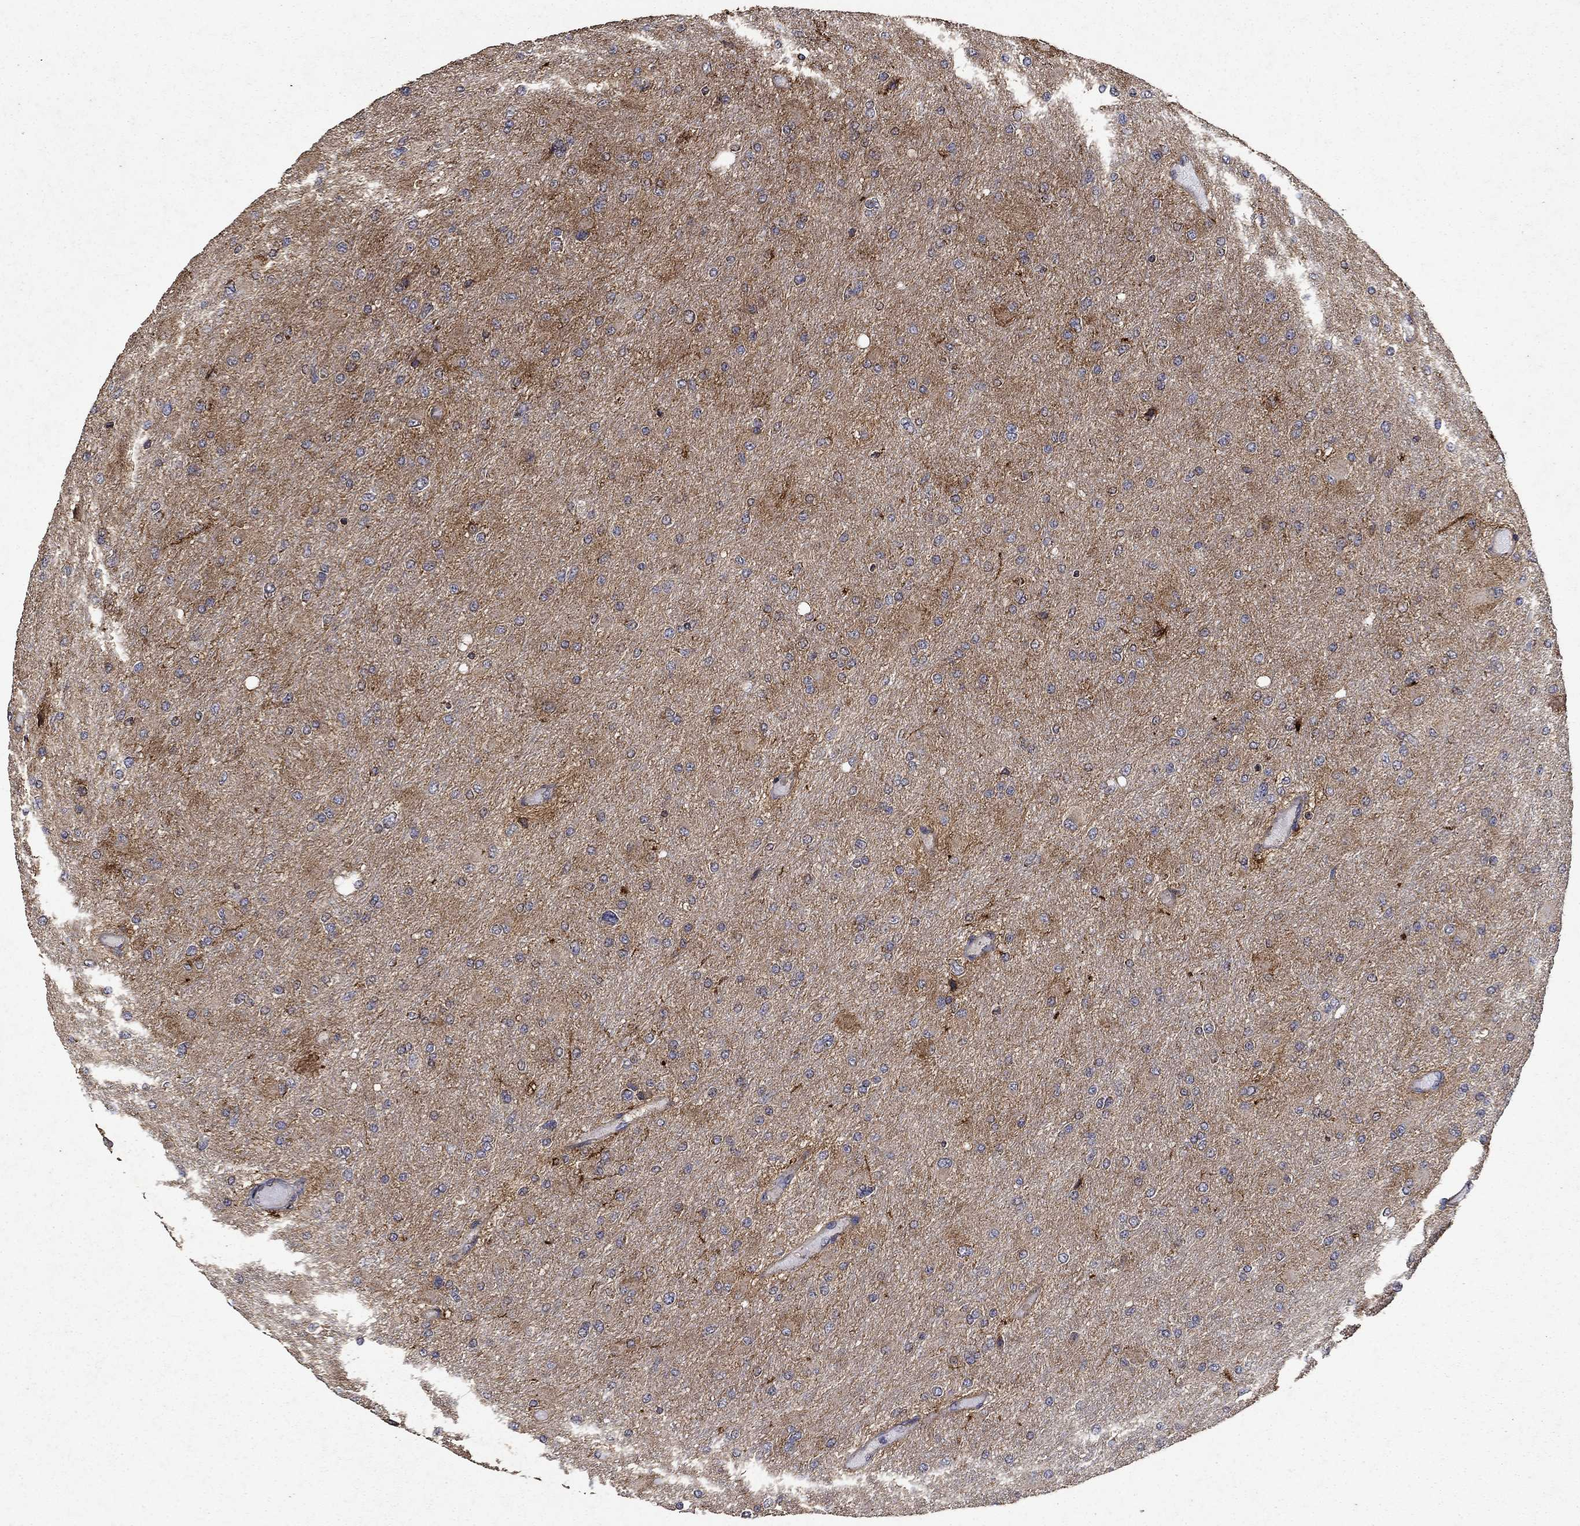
{"staining": {"intensity": "strong", "quantity": "25%-75%", "location": "cytoplasmic/membranous"}, "tissue": "glioma", "cell_type": "Tumor cells", "image_type": "cancer", "snomed": [{"axis": "morphology", "description": "Glioma, malignant, High grade"}, {"axis": "topography", "description": "Cerebral cortex"}], "caption": "Tumor cells reveal high levels of strong cytoplasmic/membranous positivity in approximately 25%-75% of cells in glioma.", "gene": "IFRD1", "patient": {"sex": "female", "age": 36}}